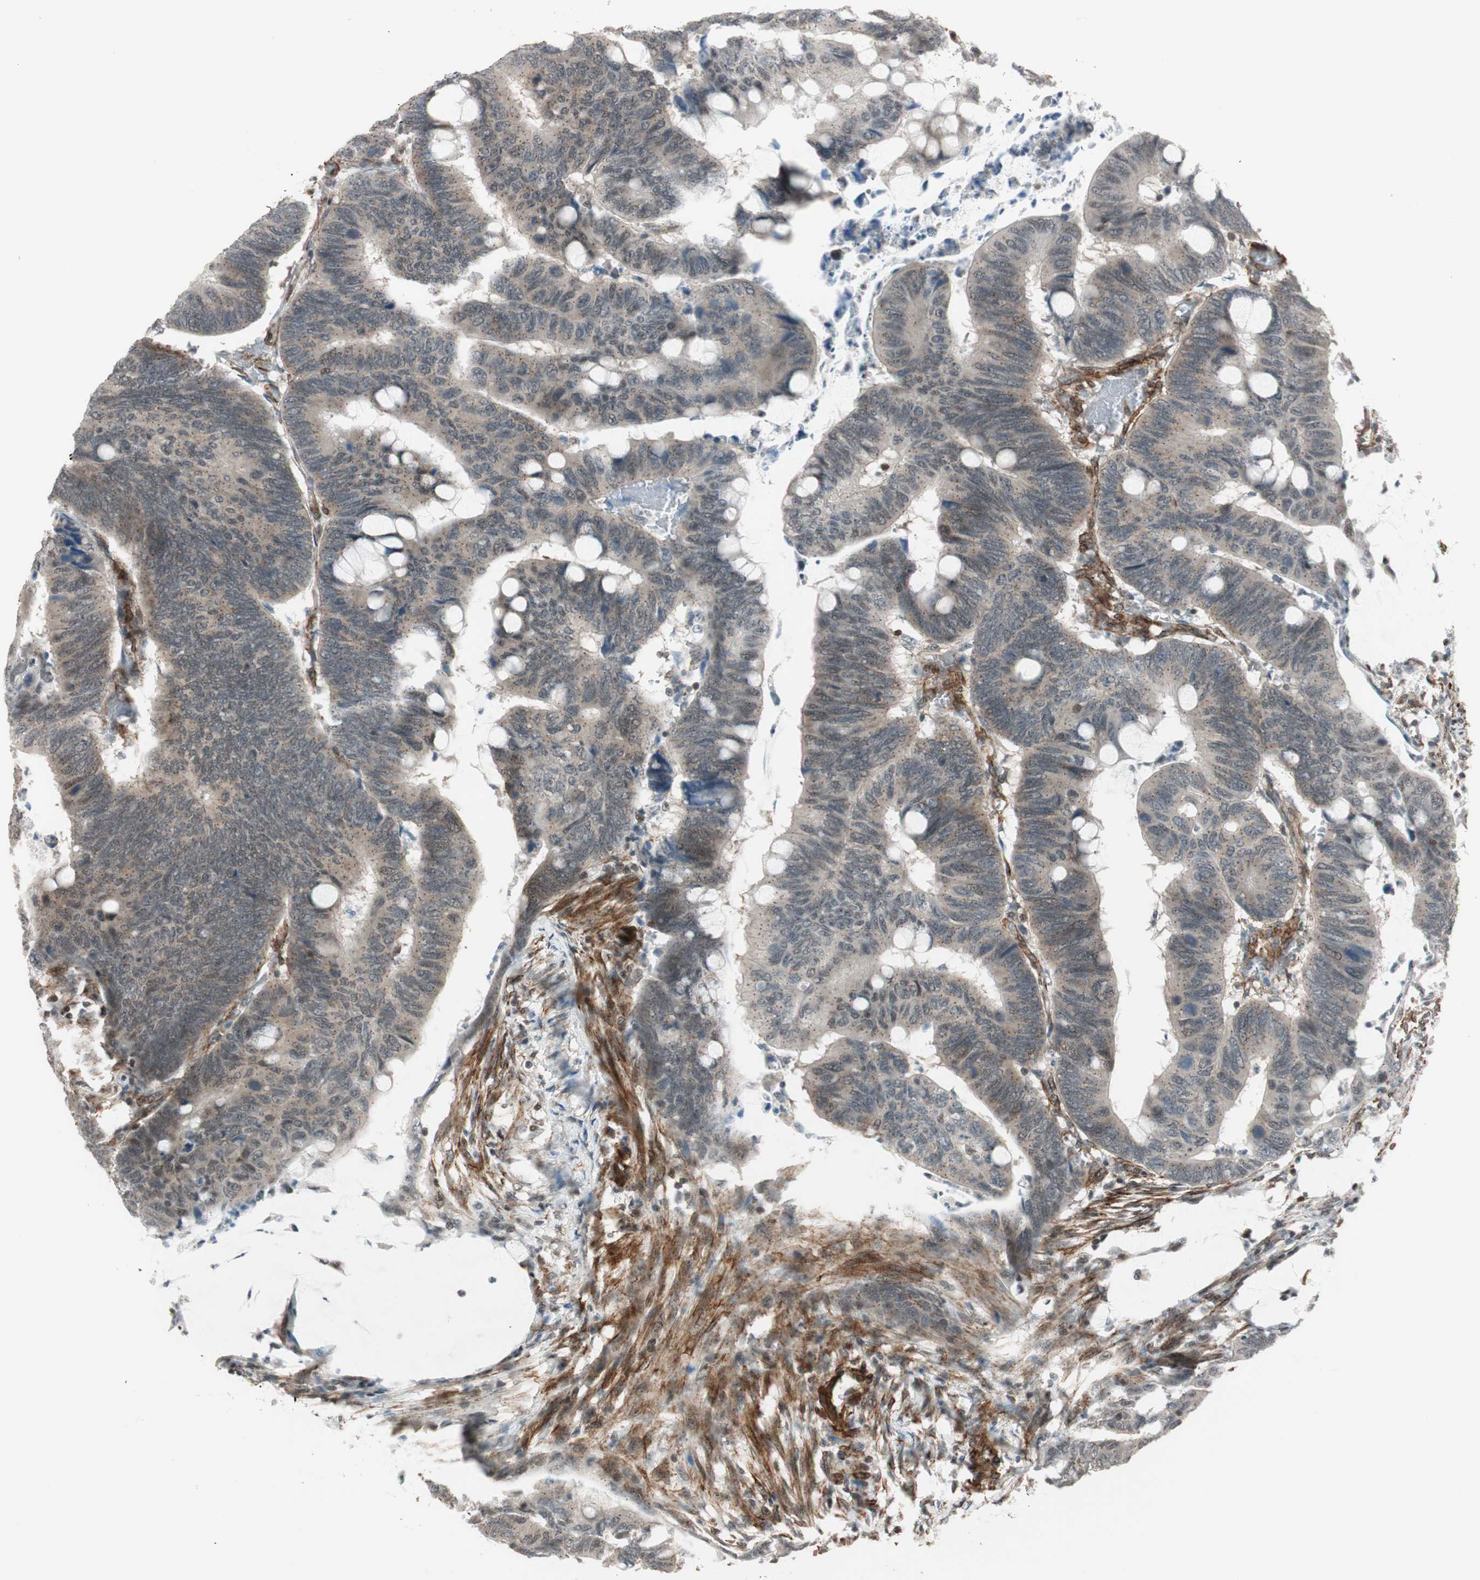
{"staining": {"intensity": "moderate", "quantity": "25%-75%", "location": "cytoplasmic/membranous"}, "tissue": "colorectal cancer", "cell_type": "Tumor cells", "image_type": "cancer", "snomed": [{"axis": "morphology", "description": "Normal tissue, NOS"}, {"axis": "morphology", "description": "Adenocarcinoma, NOS"}, {"axis": "topography", "description": "Rectum"}, {"axis": "topography", "description": "Peripheral nerve tissue"}], "caption": "This is a micrograph of immunohistochemistry (IHC) staining of colorectal adenocarcinoma, which shows moderate staining in the cytoplasmic/membranous of tumor cells.", "gene": "CDK19", "patient": {"sex": "male", "age": 92}}